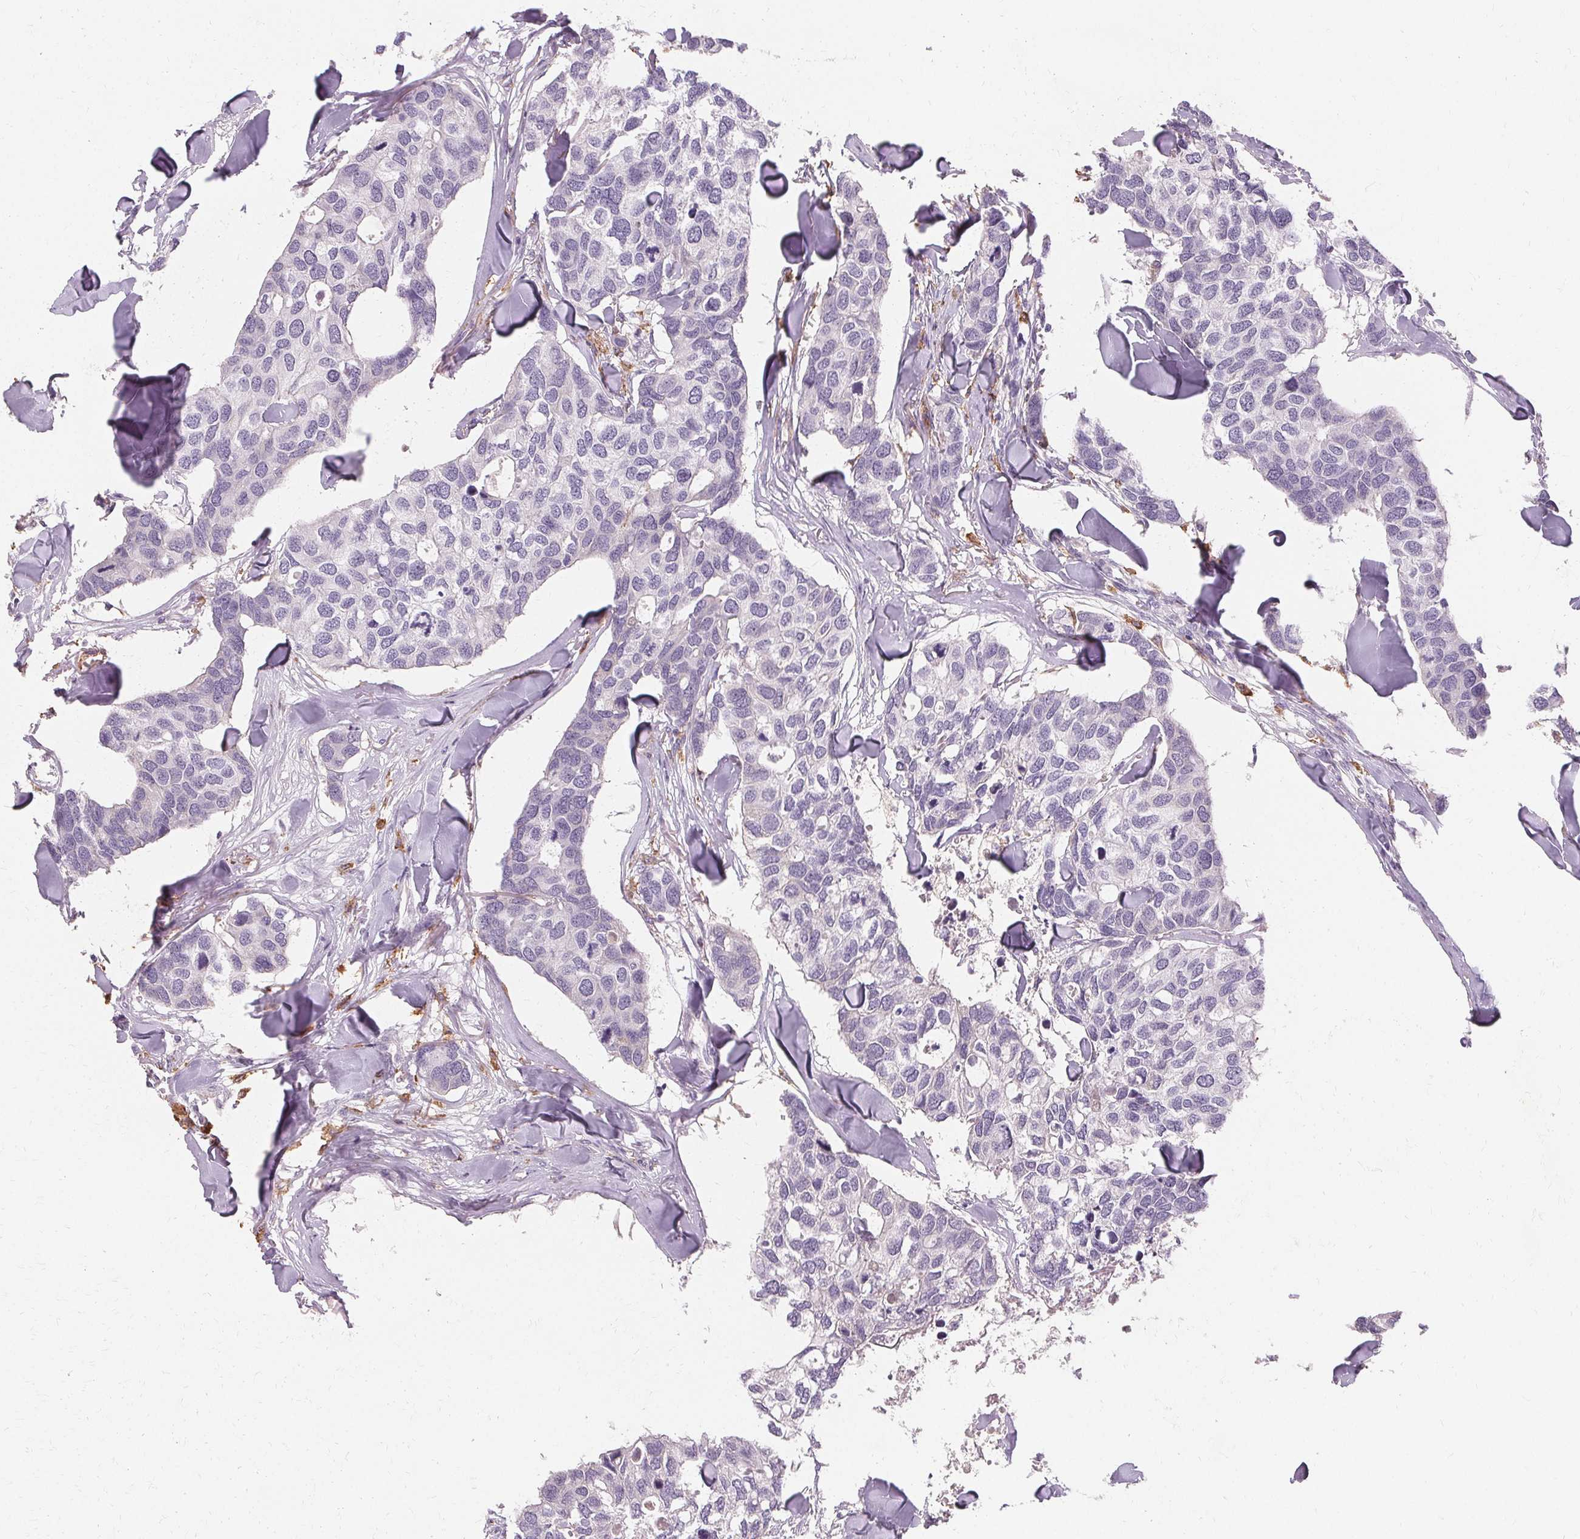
{"staining": {"intensity": "negative", "quantity": "none", "location": "none"}, "tissue": "breast cancer", "cell_type": "Tumor cells", "image_type": "cancer", "snomed": [{"axis": "morphology", "description": "Duct carcinoma"}, {"axis": "topography", "description": "Breast"}], "caption": "The histopathology image exhibits no staining of tumor cells in breast intraductal carcinoma.", "gene": "IFNGR1", "patient": {"sex": "female", "age": 83}}